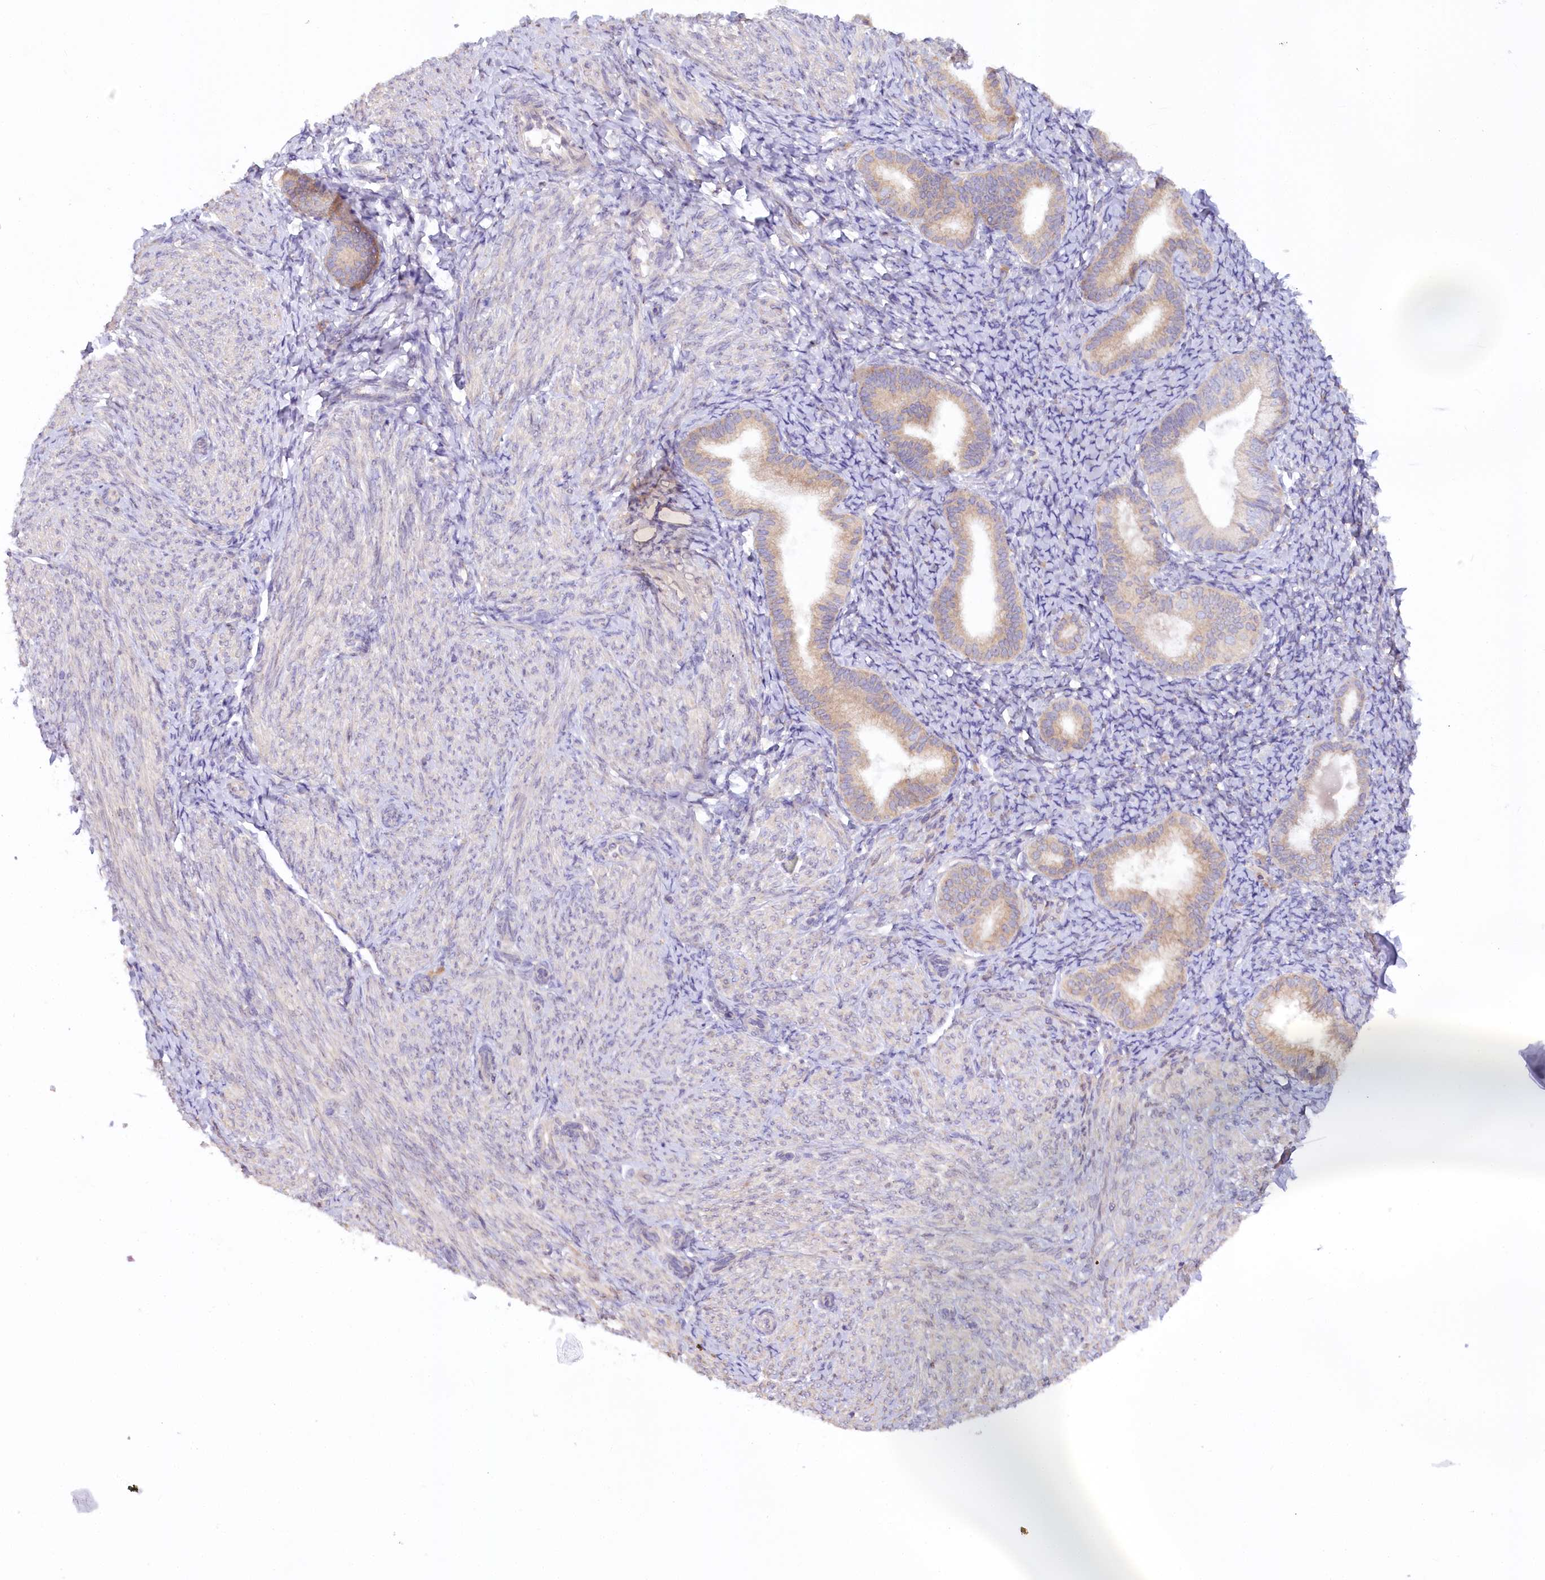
{"staining": {"intensity": "negative", "quantity": "none", "location": "none"}, "tissue": "endometrium", "cell_type": "Cells in endometrial stroma", "image_type": "normal", "snomed": [{"axis": "morphology", "description": "Normal tissue, NOS"}, {"axis": "topography", "description": "Endometrium"}], "caption": "DAB (3,3'-diaminobenzidine) immunohistochemical staining of normal human endometrium reveals no significant positivity in cells in endometrial stroma. (Stains: DAB (3,3'-diaminobenzidine) immunohistochemistry with hematoxylin counter stain, Microscopy: brightfield microscopy at high magnification).", "gene": "PAIP2", "patient": {"sex": "female", "age": 72}}